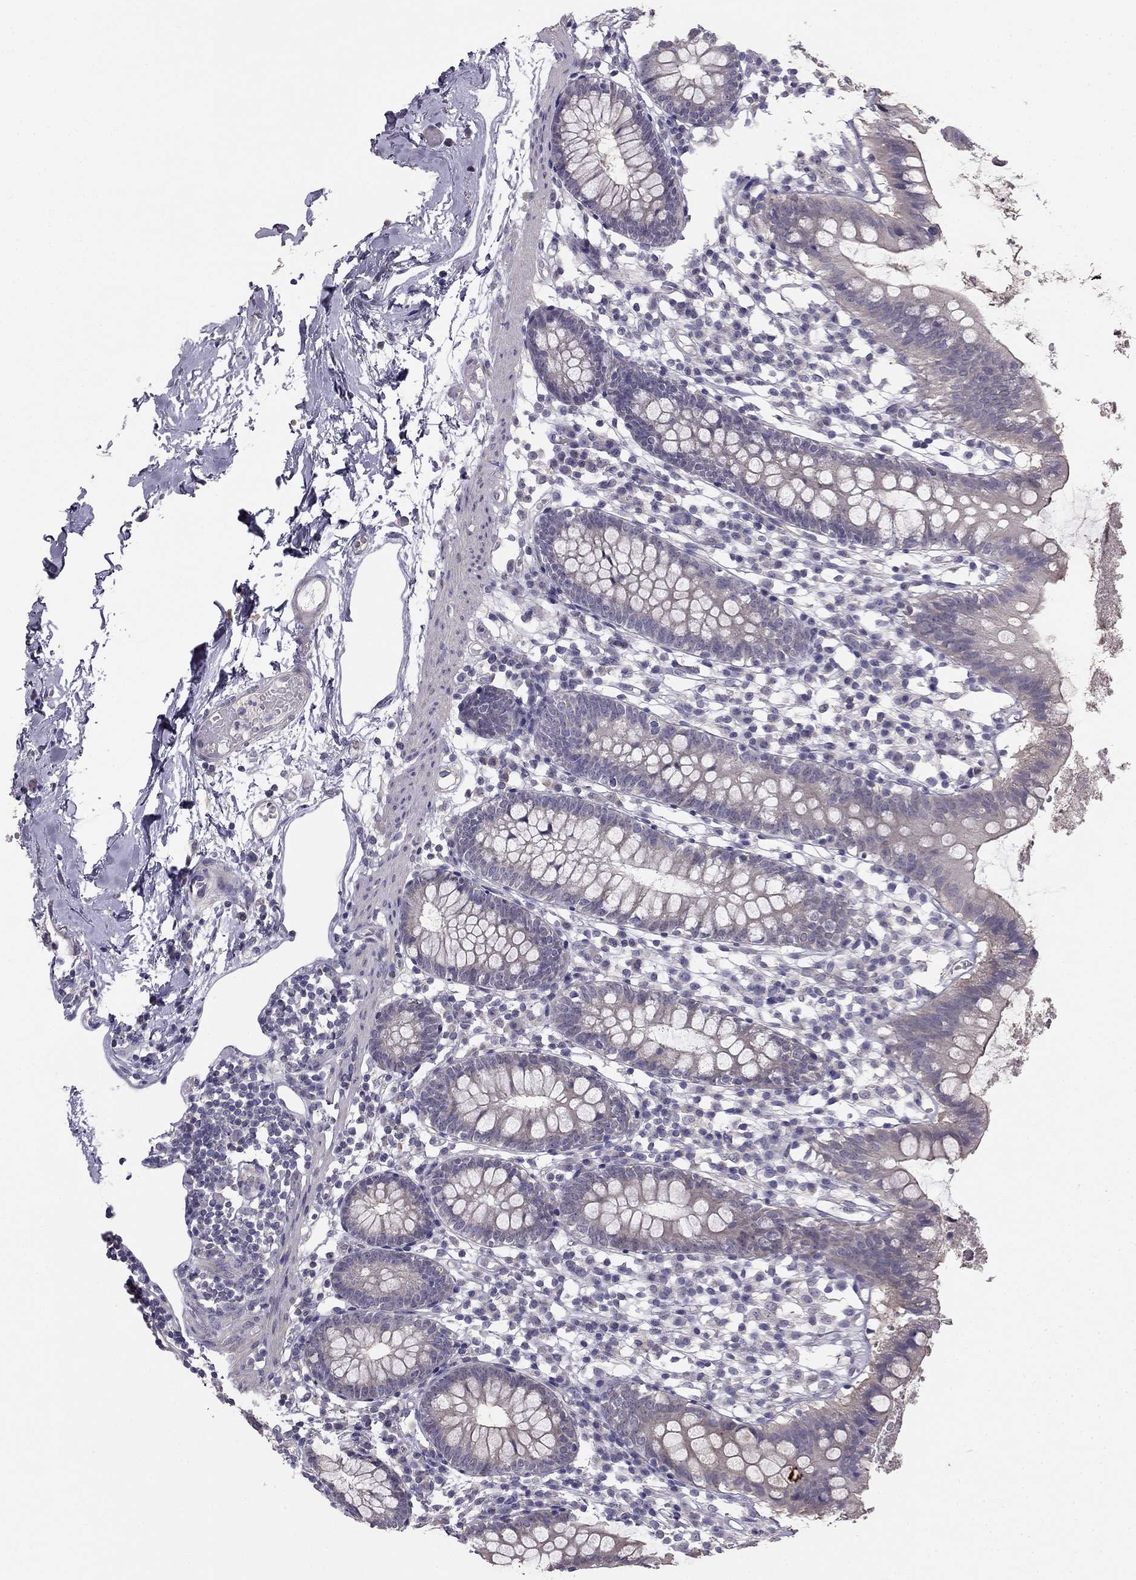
{"staining": {"intensity": "negative", "quantity": "none", "location": "none"}, "tissue": "small intestine", "cell_type": "Glandular cells", "image_type": "normal", "snomed": [{"axis": "morphology", "description": "Normal tissue, NOS"}, {"axis": "topography", "description": "Small intestine"}], "caption": "DAB (3,3'-diaminobenzidine) immunohistochemical staining of normal human small intestine displays no significant staining in glandular cells. (Brightfield microscopy of DAB IHC at high magnification).", "gene": "HSFX1", "patient": {"sex": "female", "age": 90}}